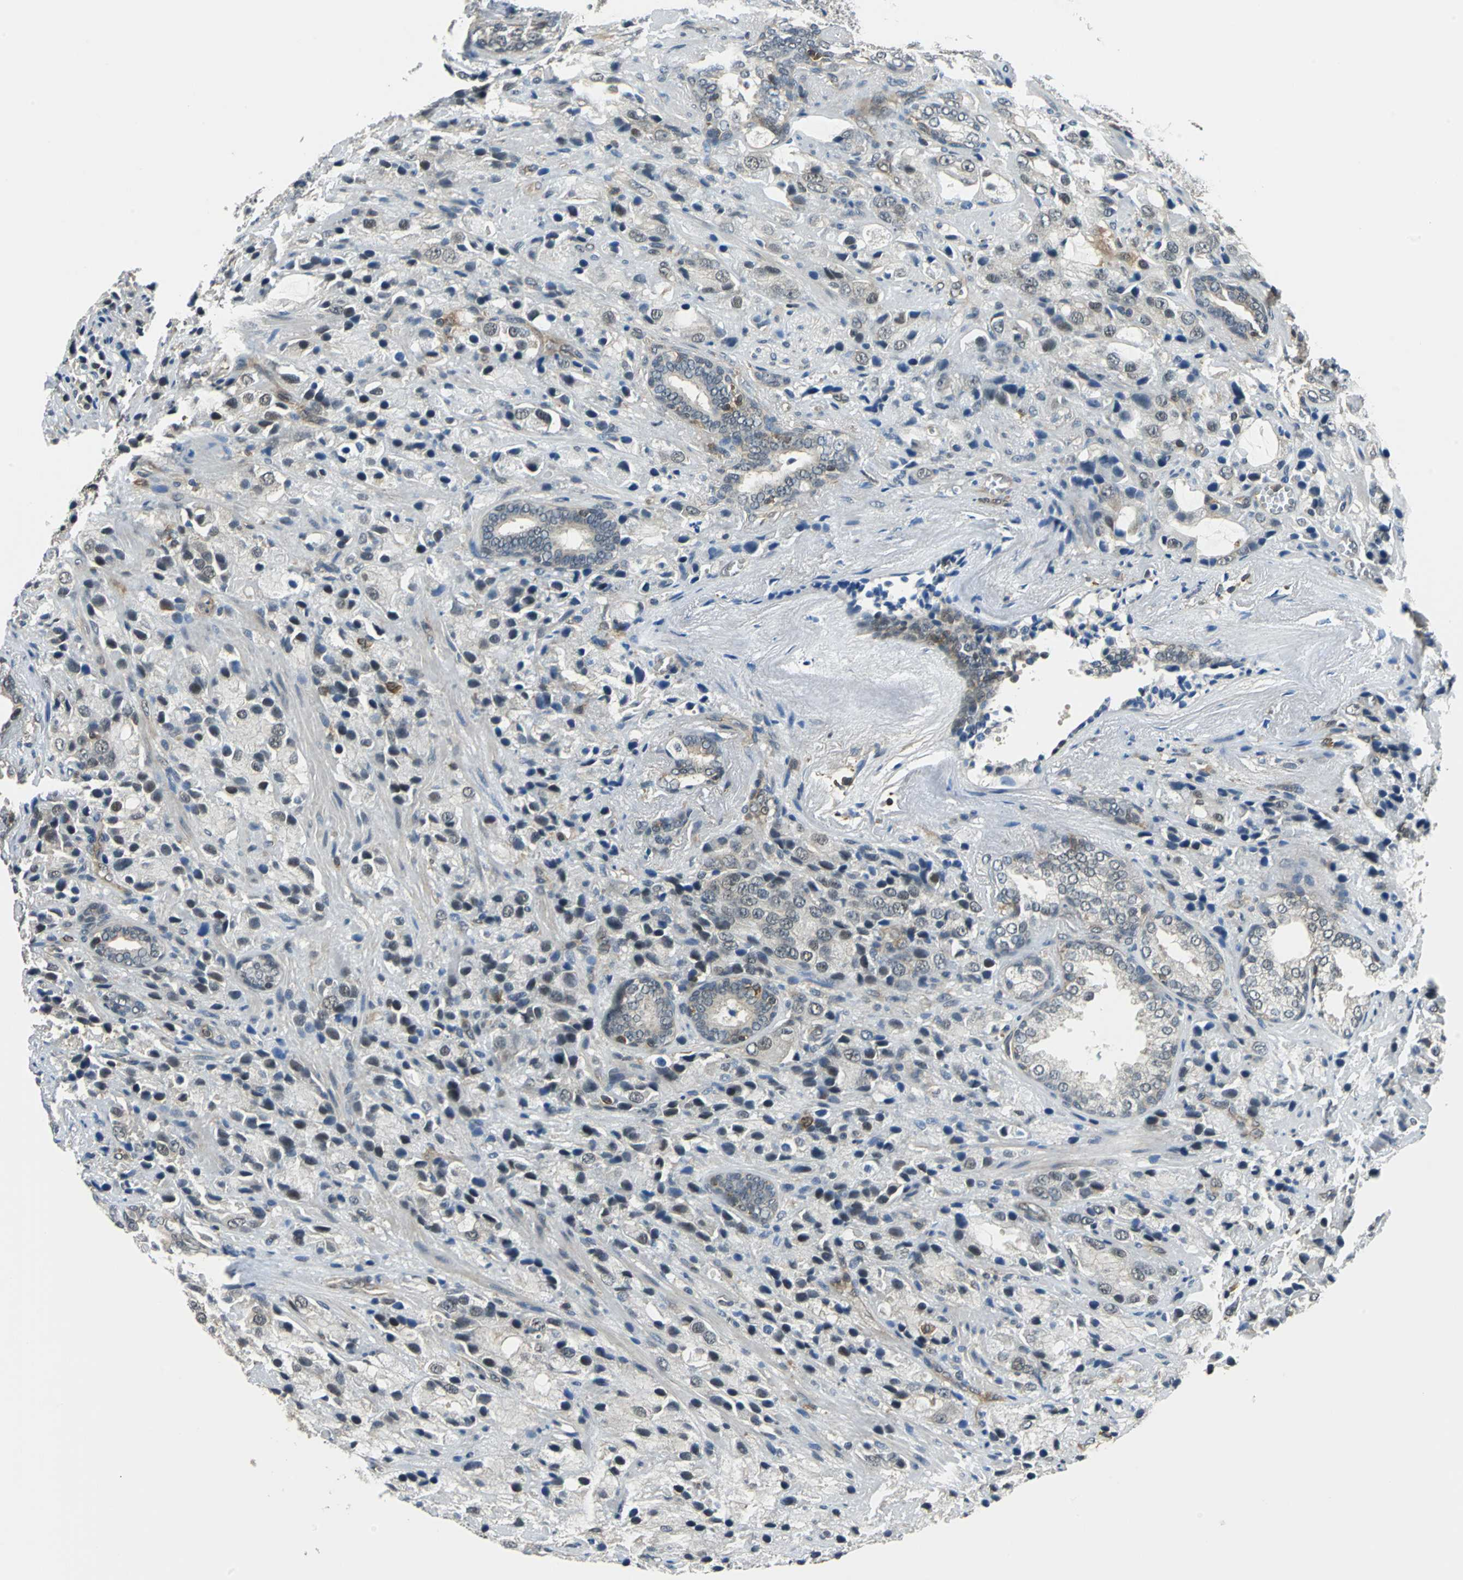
{"staining": {"intensity": "weak", "quantity": "25%-75%", "location": "cytoplasmic/membranous,nuclear"}, "tissue": "prostate cancer", "cell_type": "Tumor cells", "image_type": "cancer", "snomed": [{"axis": "morphology", "description": "Adenocarcinoma, High grade"}, {"axis": "topography", "description": "Prostate"}], "caption": "This micrograph displays prostate adenocarcinoma (high-grade) stained with immunohistochemistry to label a protein in brown. The cytoplasmic/membranous and nuclear of tumor cells show weak positivity for the protein. Nuclei are counter-stained blue.", "gene": "ARPC3", "patient": {"sex": "male", "age": 70}}